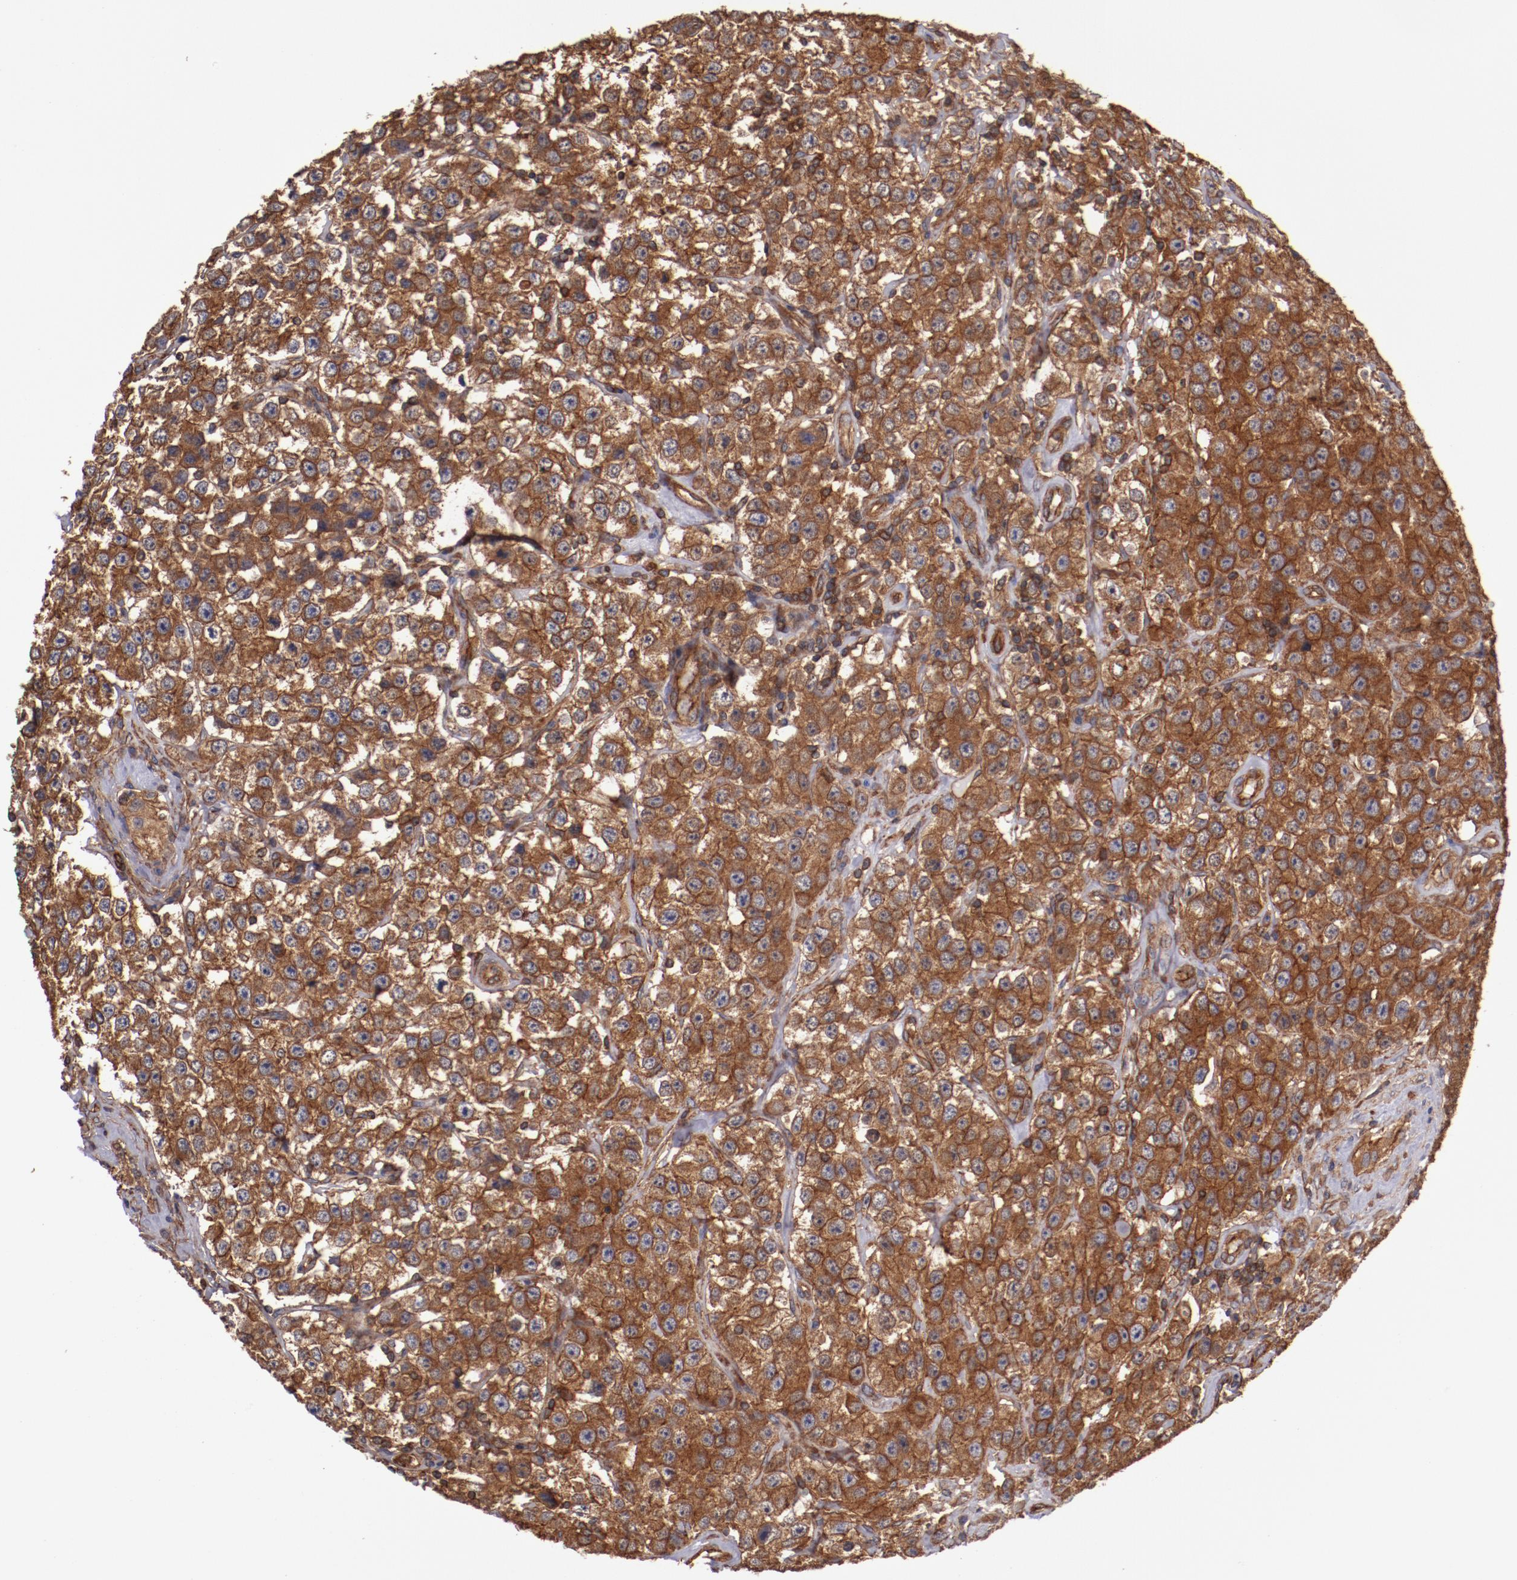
{"staining": {"intensity": "strong", "quantity": ">75%", "location": "cytoplasmic/membranous"}, "tissue": "testis cancer", "cell_type": "Tumor cells", "image_type": "cancer", "snomed": [{"axis": "morphology", "description": "Seminoma, NOS"}, {"axis": "topography", "description": "Testis"}], "caption": "This is an image of immunohistochemistry (IHC) staining of testis cancer, which shows strong staining in the cytoplasmic/membranous of tumor cells.", "gene": "TMOD3", "patient": {"sex": "male", "age": 52}}